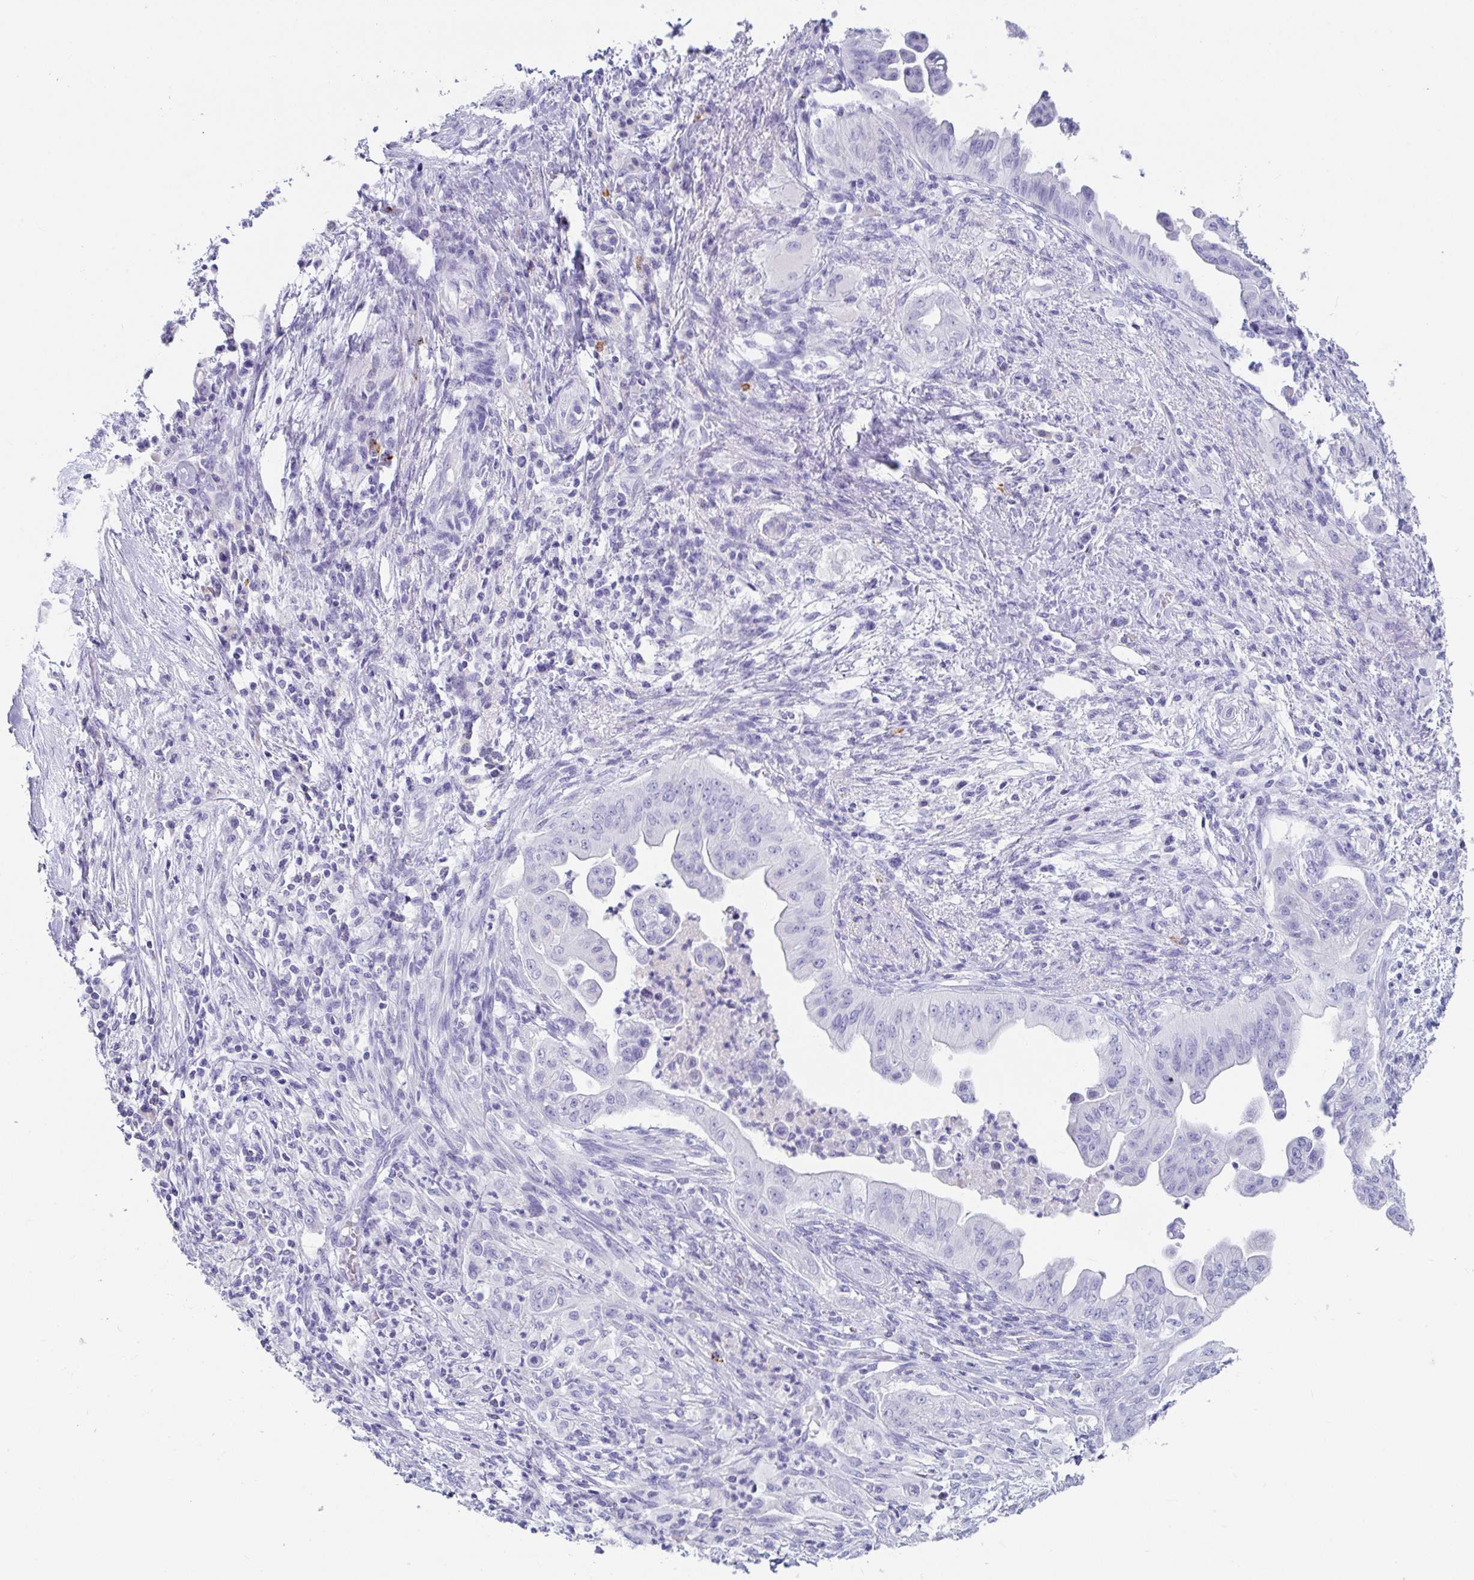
{"staining": {"intensity": "negative", "quantity": "none", "location": "none"}, "tissue": "pancreatic cancer", "cell_type": "Tumor cells", "image_type": "cancer", "snomed": [{"axis": "morphology", "description": "Adenocarcinoma, NOS"}, {"axis": "topography", "description": "Pancreas"}], "caption": "There is no significant positivity in tumor cells of adenocarcinoma (pancreatic). Nuclei are stained in blue.", "gene": "PLA2G1B", "patient": {"sex": "male", "age": 58}}